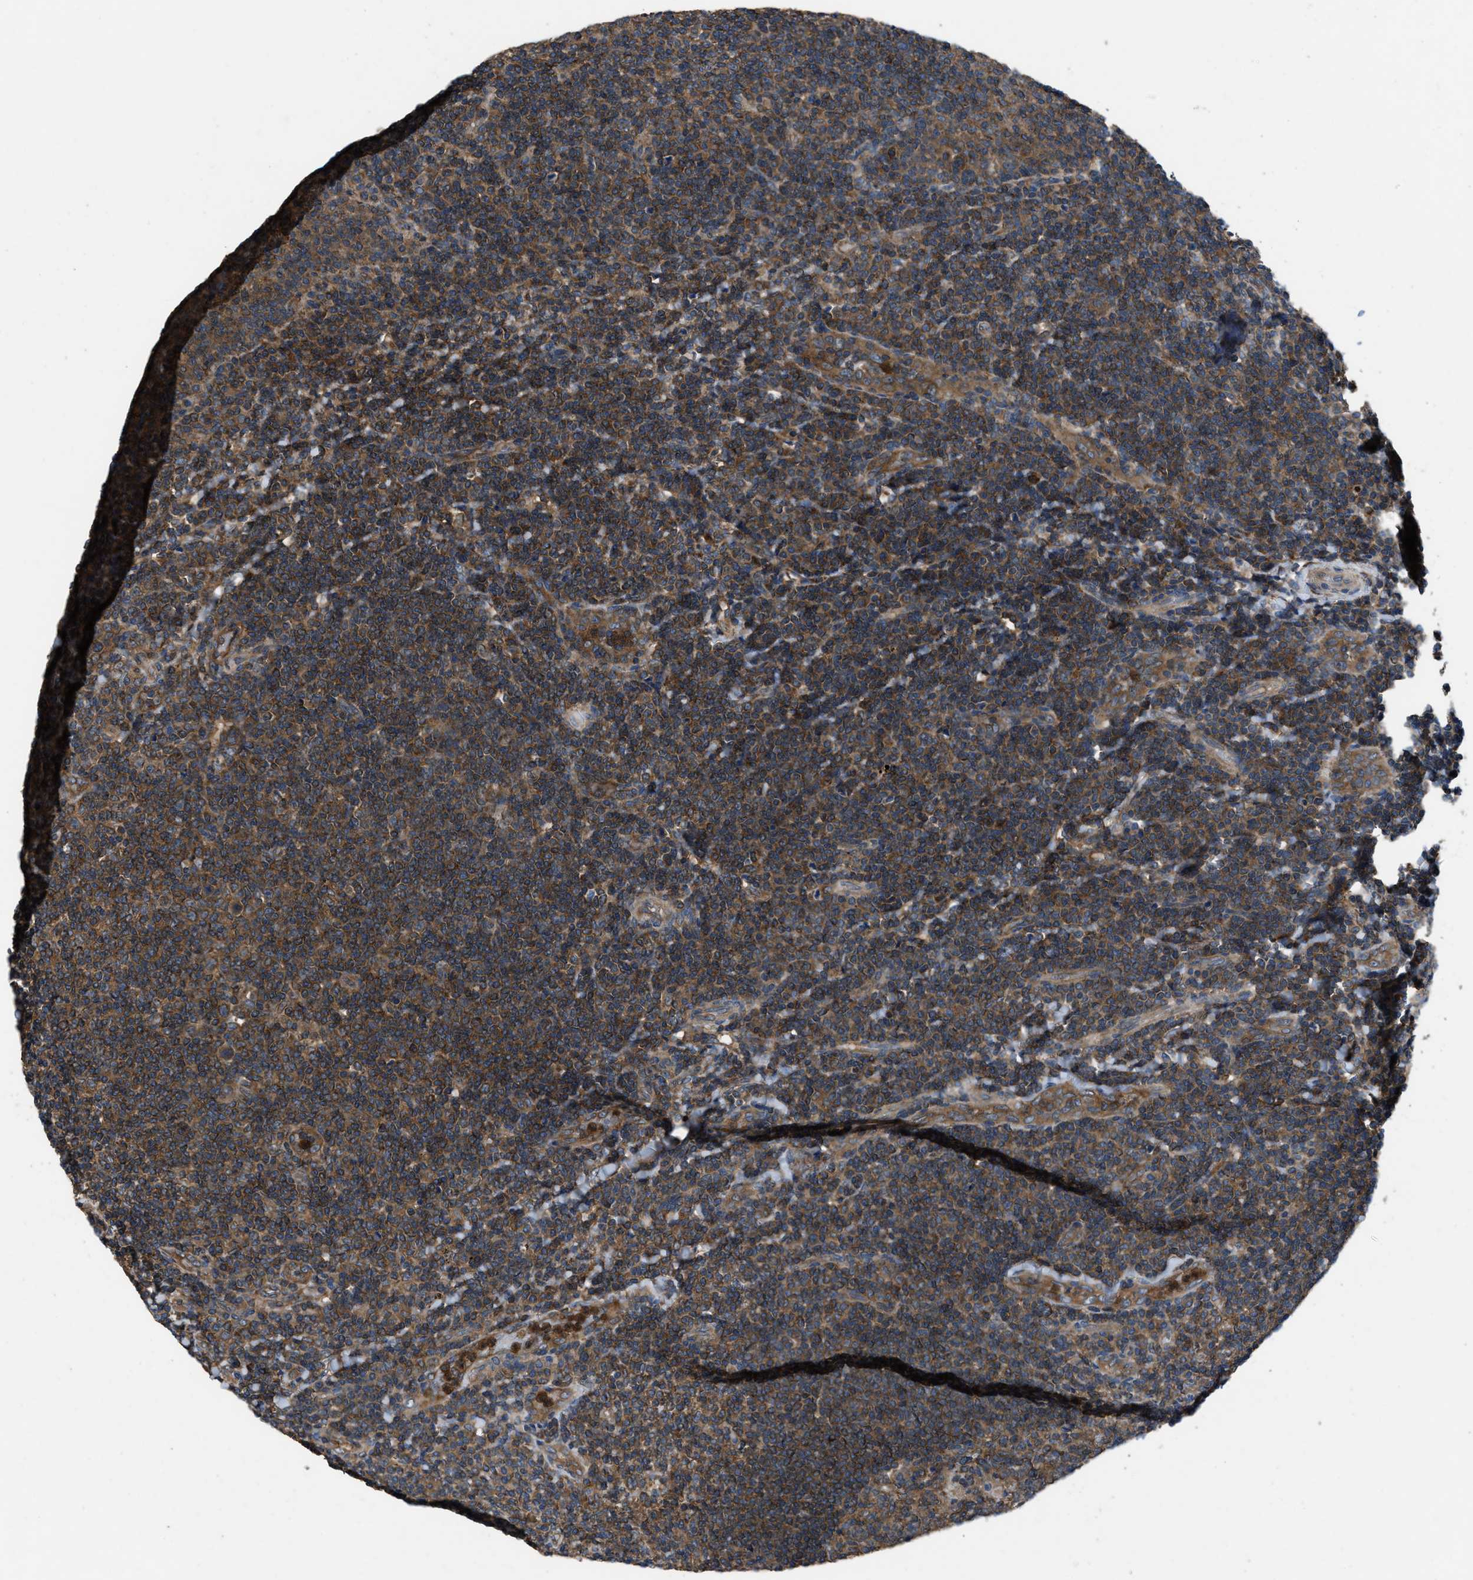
{"staining": {"intensity": "moderate", "quantity": ">75%", "location": "cytoplasmic/membranous"}, "tissue": "tonsil", "cell_type": "Germinal center cells", "image_type": "normal", "snomed": [{"axis": "morphology", "description": "Normal tissue, NOS"}, {"axis": "topography", "description": "Tonsil"}], "caption": "A histopathology image showing moderate cytoplasmic/membranous staining in about >75% of germinal center cells in normal tonsil, as visualized by brown immunohistochemical staining.", "gene": "USP25", "patient": {"sex": "female", "age": 19}}